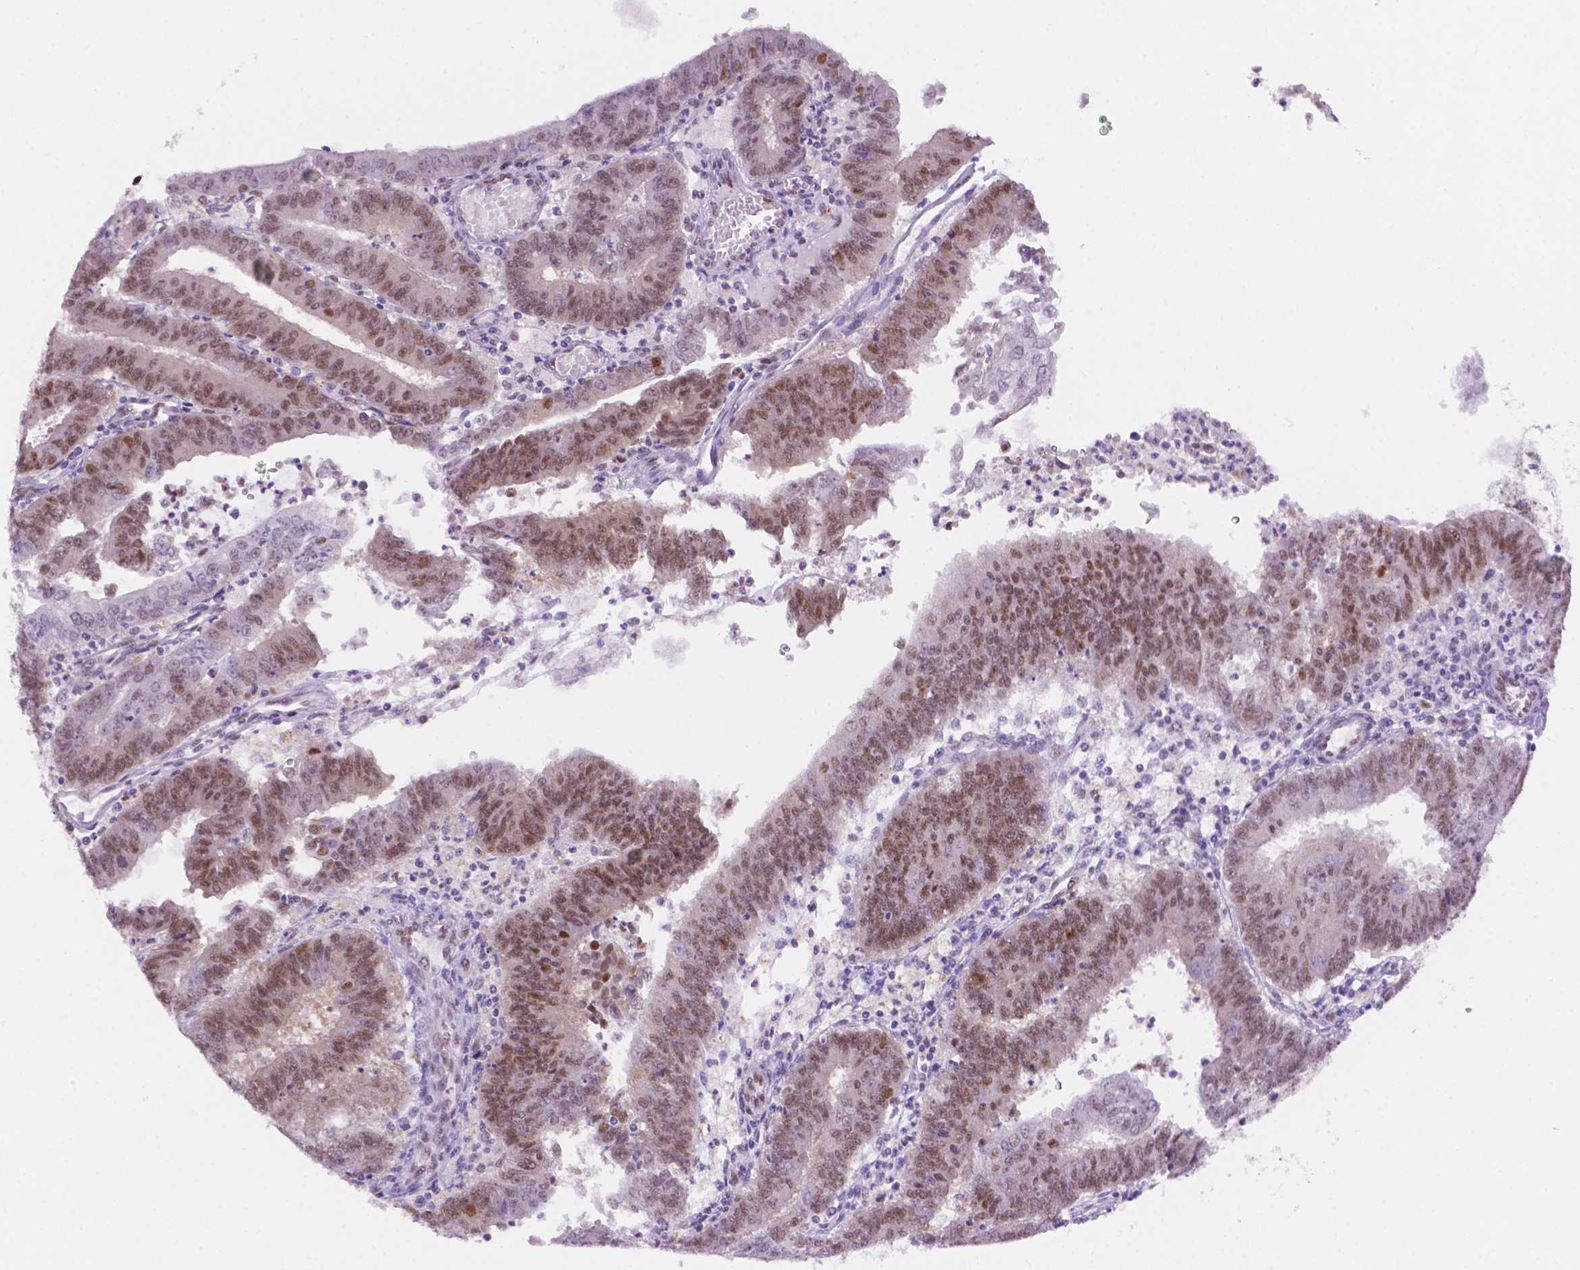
{"staining": {"intensity": "moderate", "quantity": "25%-75%", "location": "nuclear"}, "tissue": "endometrial cancer", "cell_type": "Tumor cells", "image_type": "cancer", "snomed": [{"axis": "morphology", "description": "Adenocarcinoma, NOS"}, {"axis": "topography", "description": "Endometrium"}], "caption": "A brown stain labels moderate nuclear positivity of a protein in human endometrial cancer (adenocarcinoma) tumor cells.", "gene": "ERF", "patient": {"sex": "female", "age": 73}}